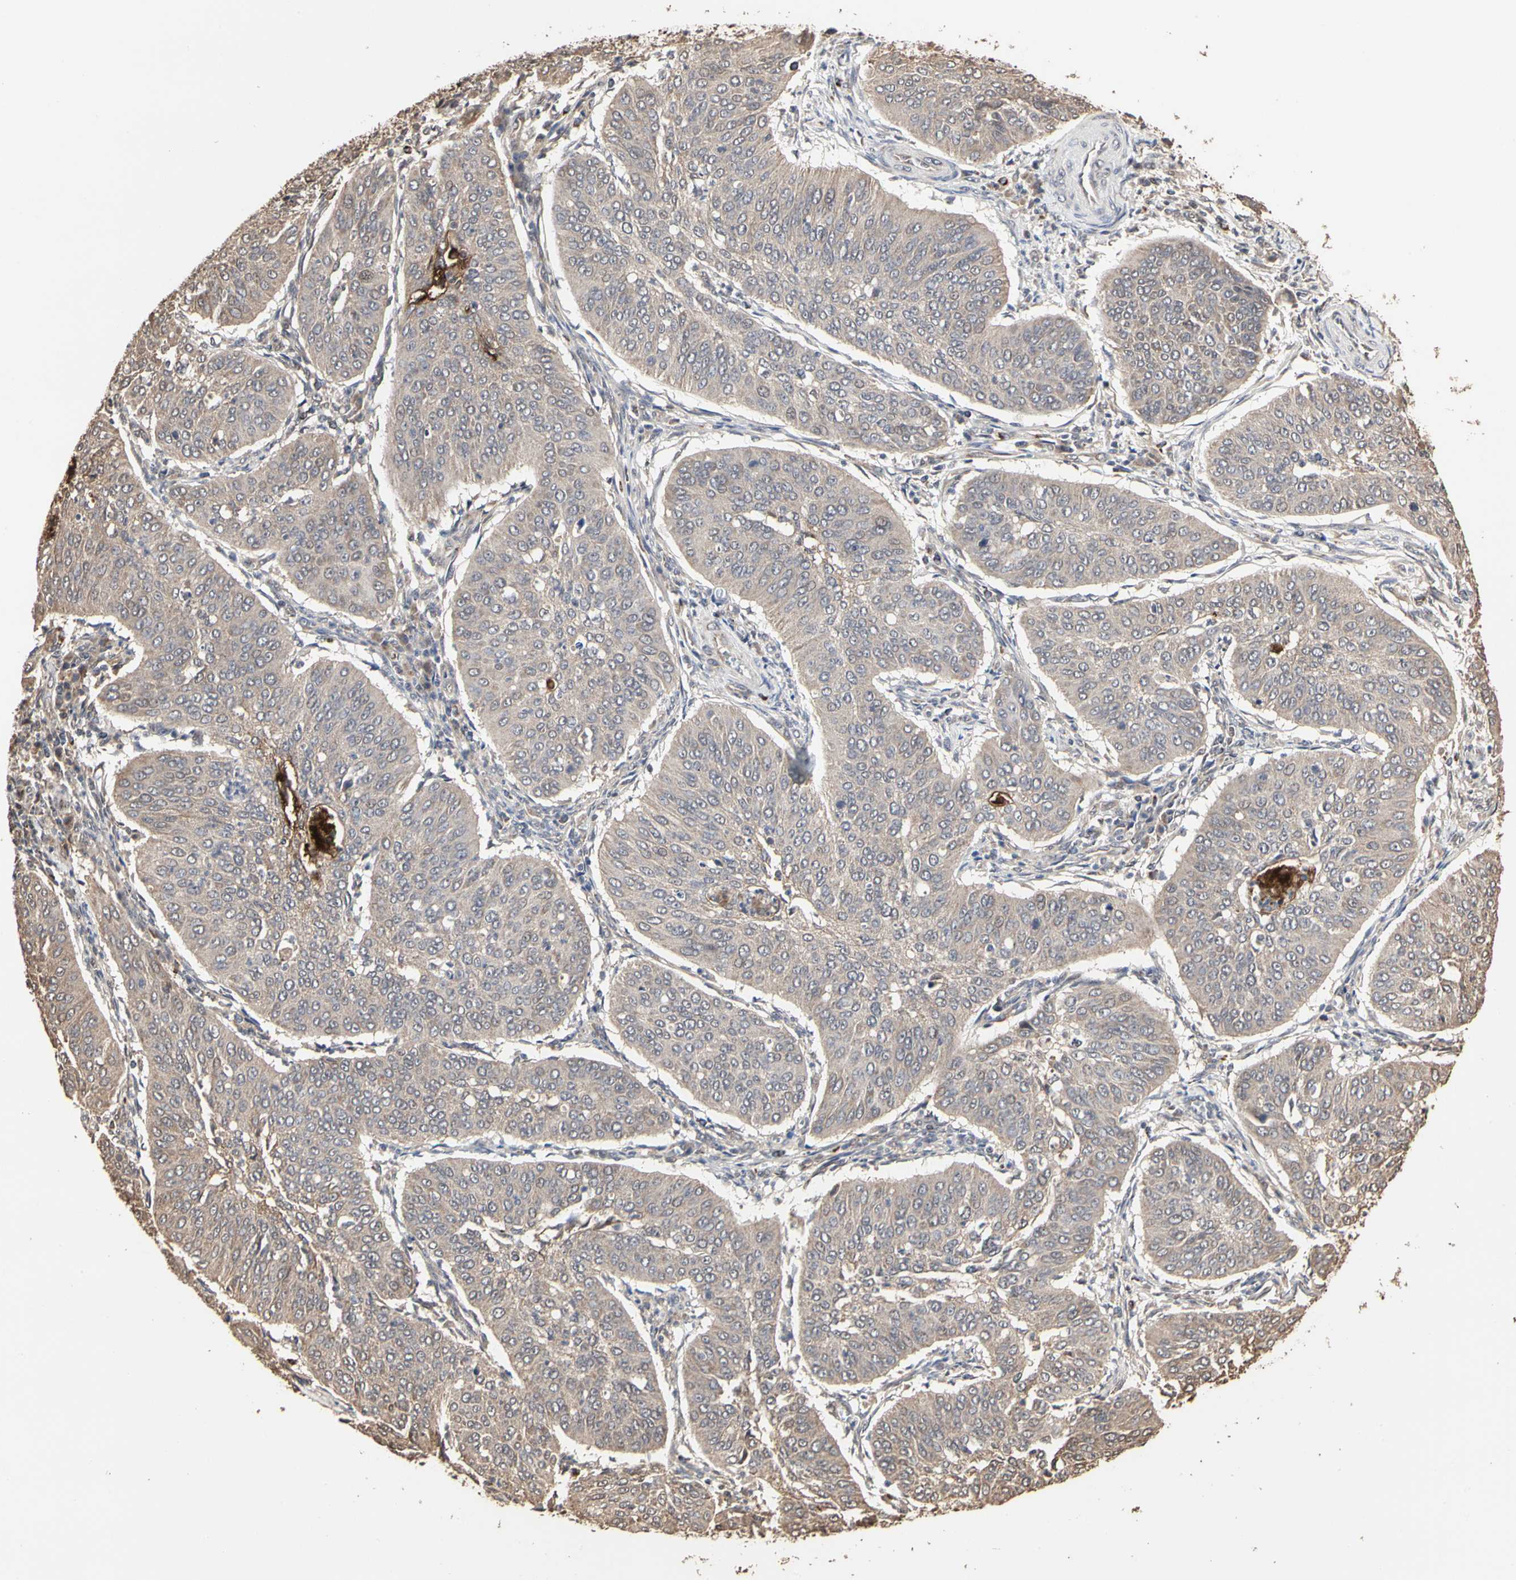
{"staining": {"intensity": "weak", "quantity": ">75%", "location": "cytoplasmic/membranous"}, "tissue": "cervical cancer", "cell_type": "Tumor cells", "image_type": "cancer", "snomed": [{"axis": "morphology", "description": "Normal tissue, NOS"}, {"axis": "morphology", "description": "Squamous cell carcinoma, NOS"}, {"axis": "topography", "description": "Cervix"}], "caption": "A low amount of weak cytoplasmic/membranous expression is appreciated in approximately >75% of tumor cells in squamous cell carcinoma (cervical) tissue. The staining was performed using DAB to visualize the protein expression in brown, while the nuclei were stained in blue with hematoxylin (Magnification: 20x).", "gene": "TAOK1", "patient": {"sex": "female", "age": 39}}